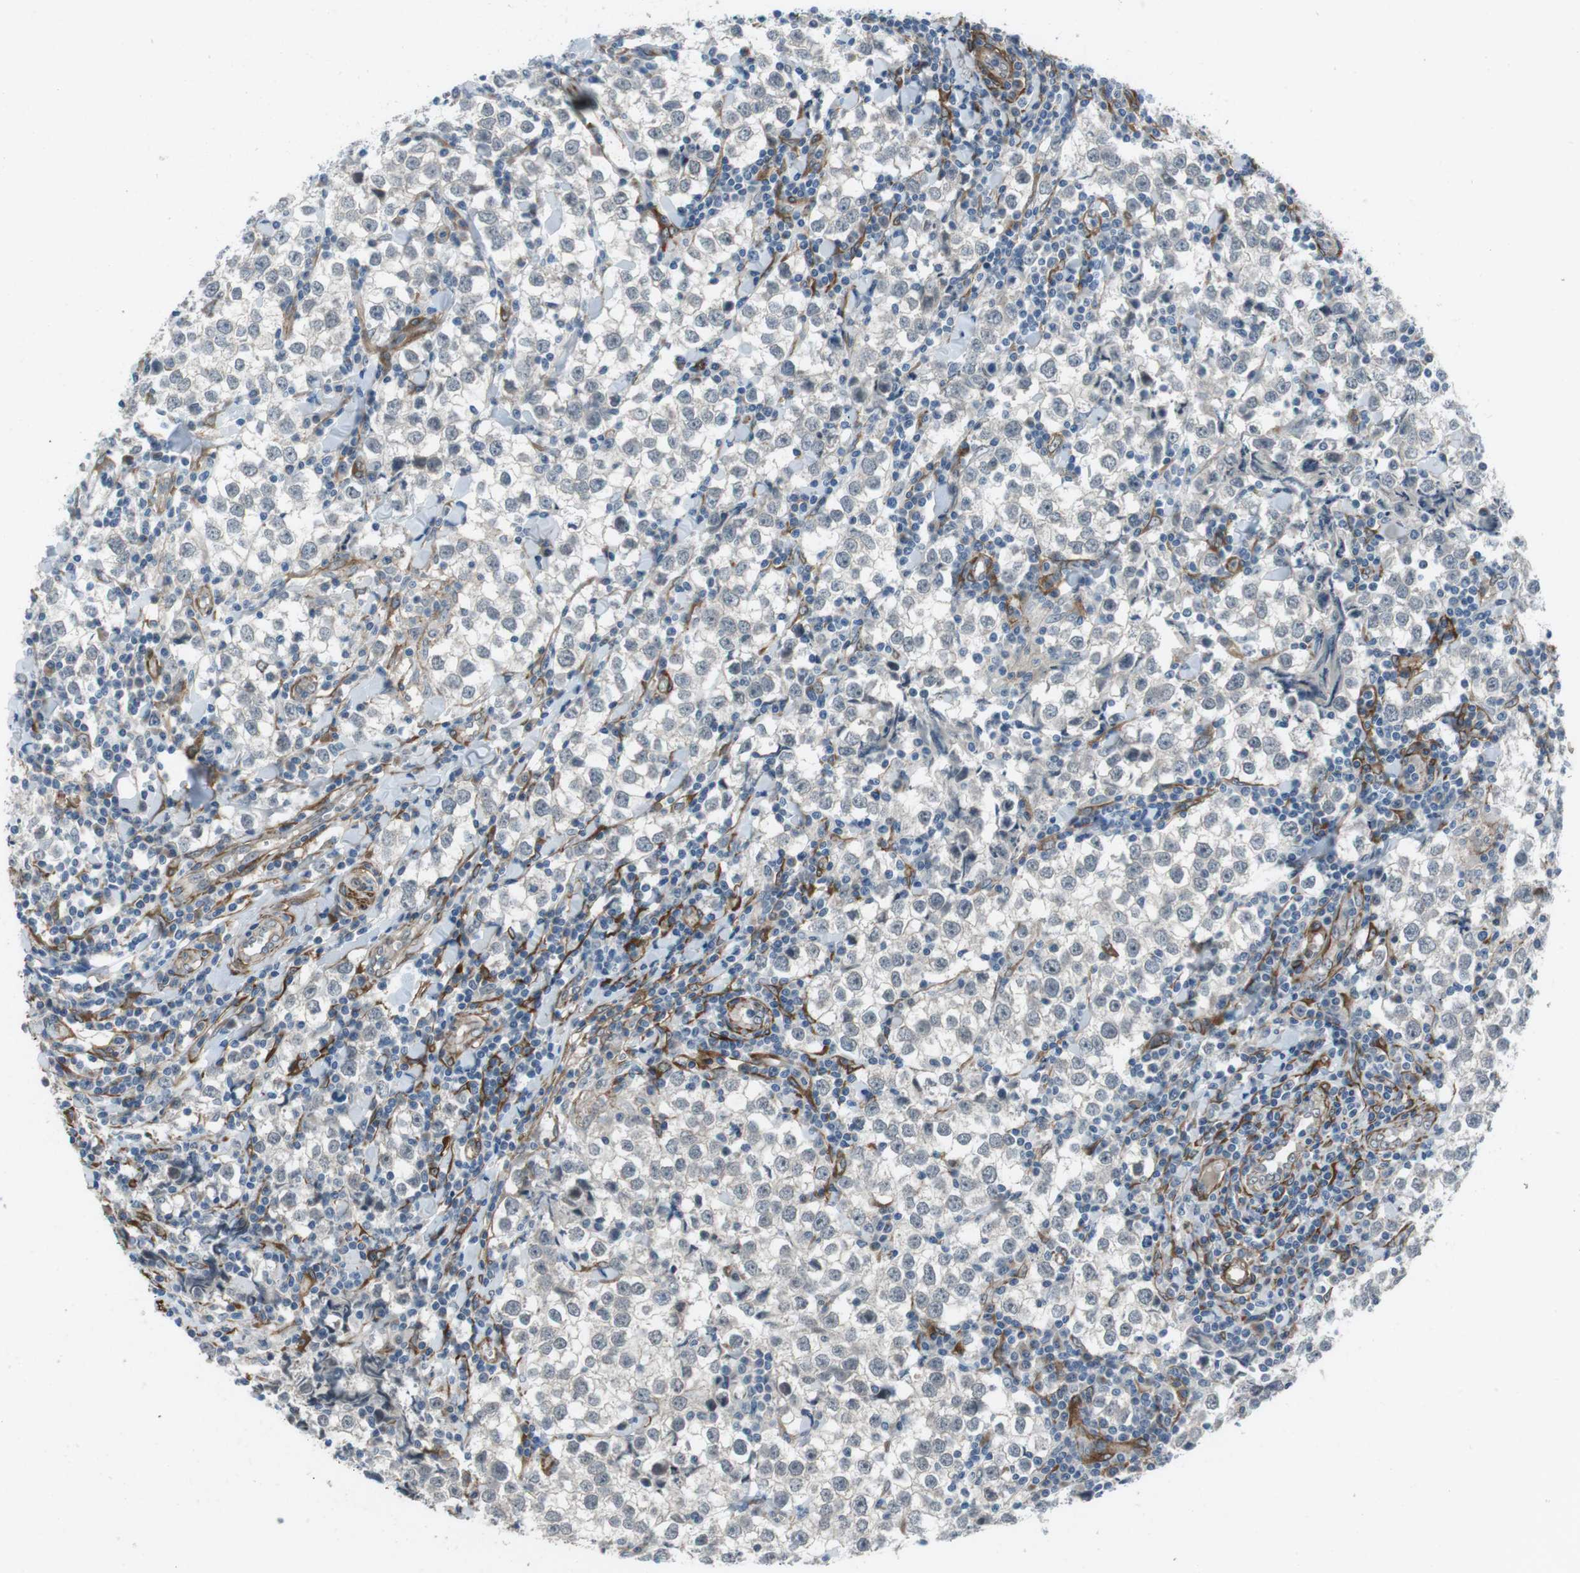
{"staining": {"intensity": "weak", "quantity": "<25%", "location": "nuclear"}, "tissue": "testis cancer", "cell_type": "Tumor cells", "image_type": "cancer", "snomed": [{"axis": "morphology", "description": "Seminoma, NOS"}, {"axis": "morphology", "description": "Carcinoma, Embryonal, NOS"}, {"axis": "topography", "description": "Testis"}], "caption": "Tumor cells show no significant positivity in seminoma (testis). (DAB (3,3'-diaminobenzidine) immunohistochemistry, high magnification).", "gene": "ANK2", "patient": {"sex": "male", "age": 36}}